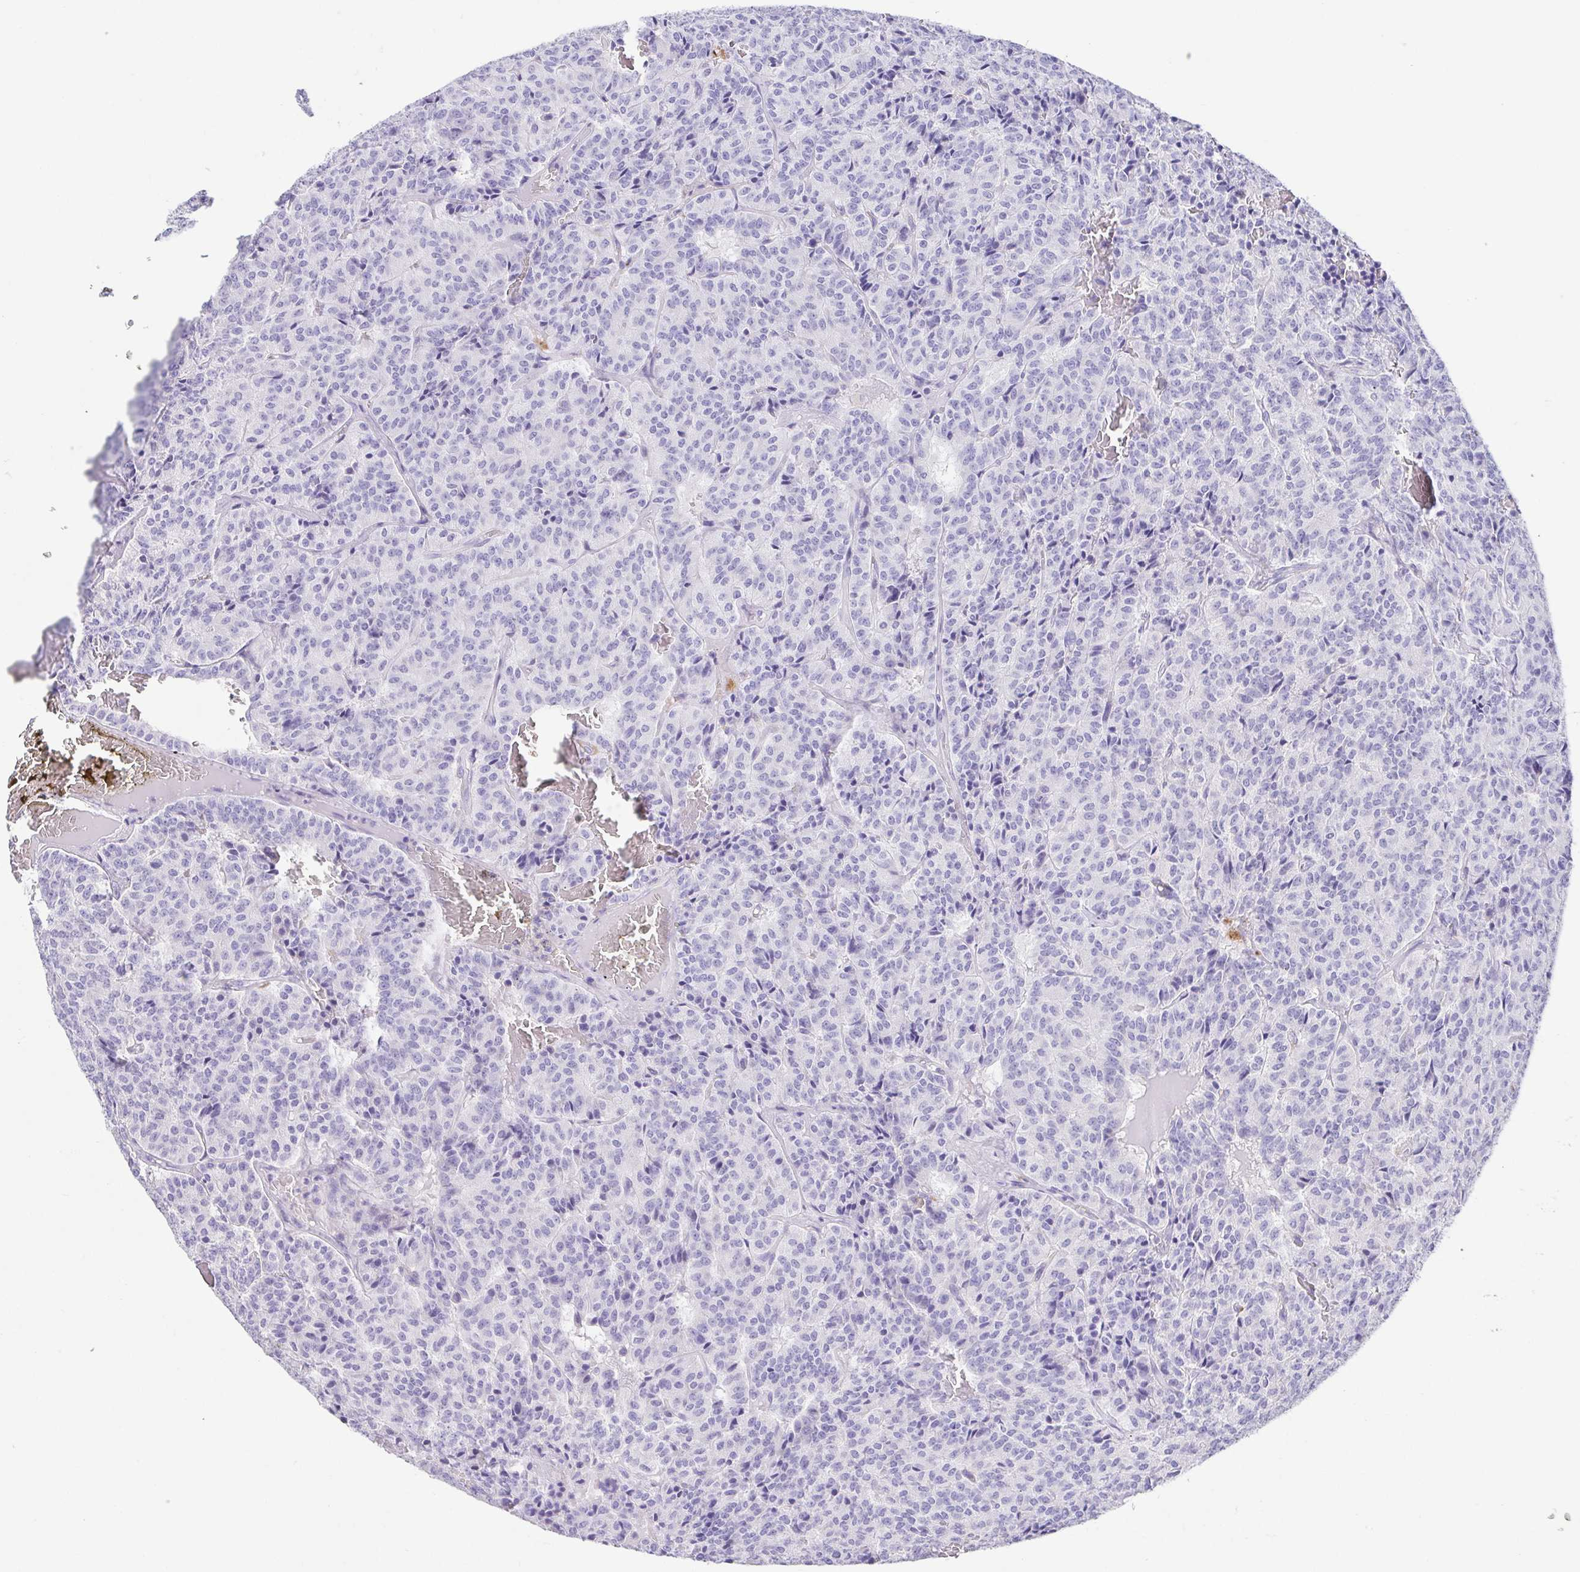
{"staining": {"intensity": "negative", "quantity": "none", "location": "none"}, "tissue": "carcinoid", "cell_type": "Tumor cells", "image_type": "cancer", "snomed": [{"axis": "morphology", "description": "Carcinoid, malignant, NOS"}, {"axis": "topography", "description": "Lung"}], "caption": "Tumor cells are negative for brown protein staining in malignant carcinoid.", "gene": "ARPP21", "patient": {"sex": "male", "age": 70}}